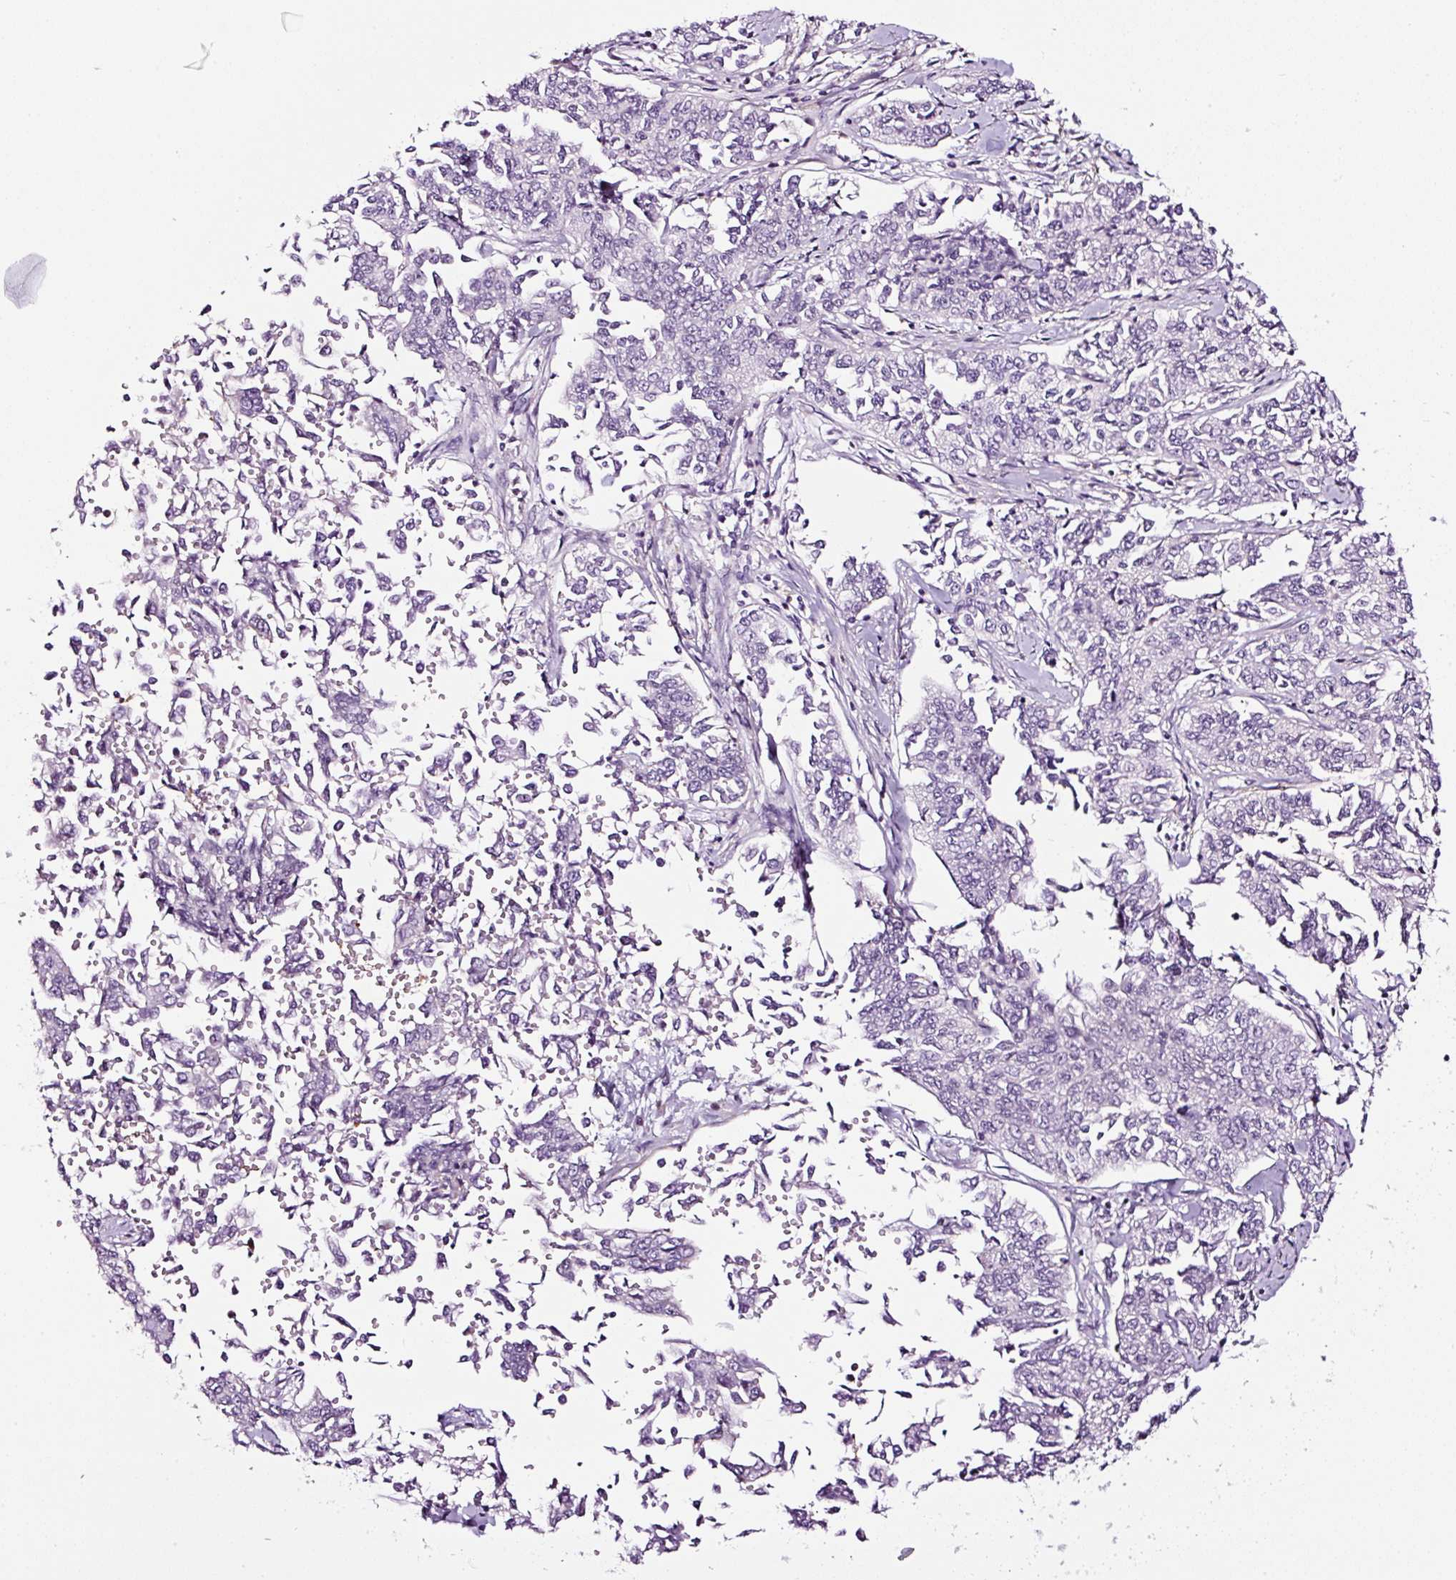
{"staining": {"intensity": "negative", "quantity": "none", "location": "none"}, "tissue": "cervical cancer", "cell_type": "Tumor cells", "image_type": "cancer", "snomed": [{"axis": "morphology", "description": "Squamous cell carcinoma, NOS"}, {"axis": "topography", "description": "Cervix"}], "caption": "The photomicrograph displays no staining of tumor cells in cervical cancer. The staining is performed using DAB (3,3'-diaminobenzidine) brown chromogen with nuclei counter-stained in using hematoxylin.", "gene": "LRRC24", "patient": {"sex": "female", "age": 35}}